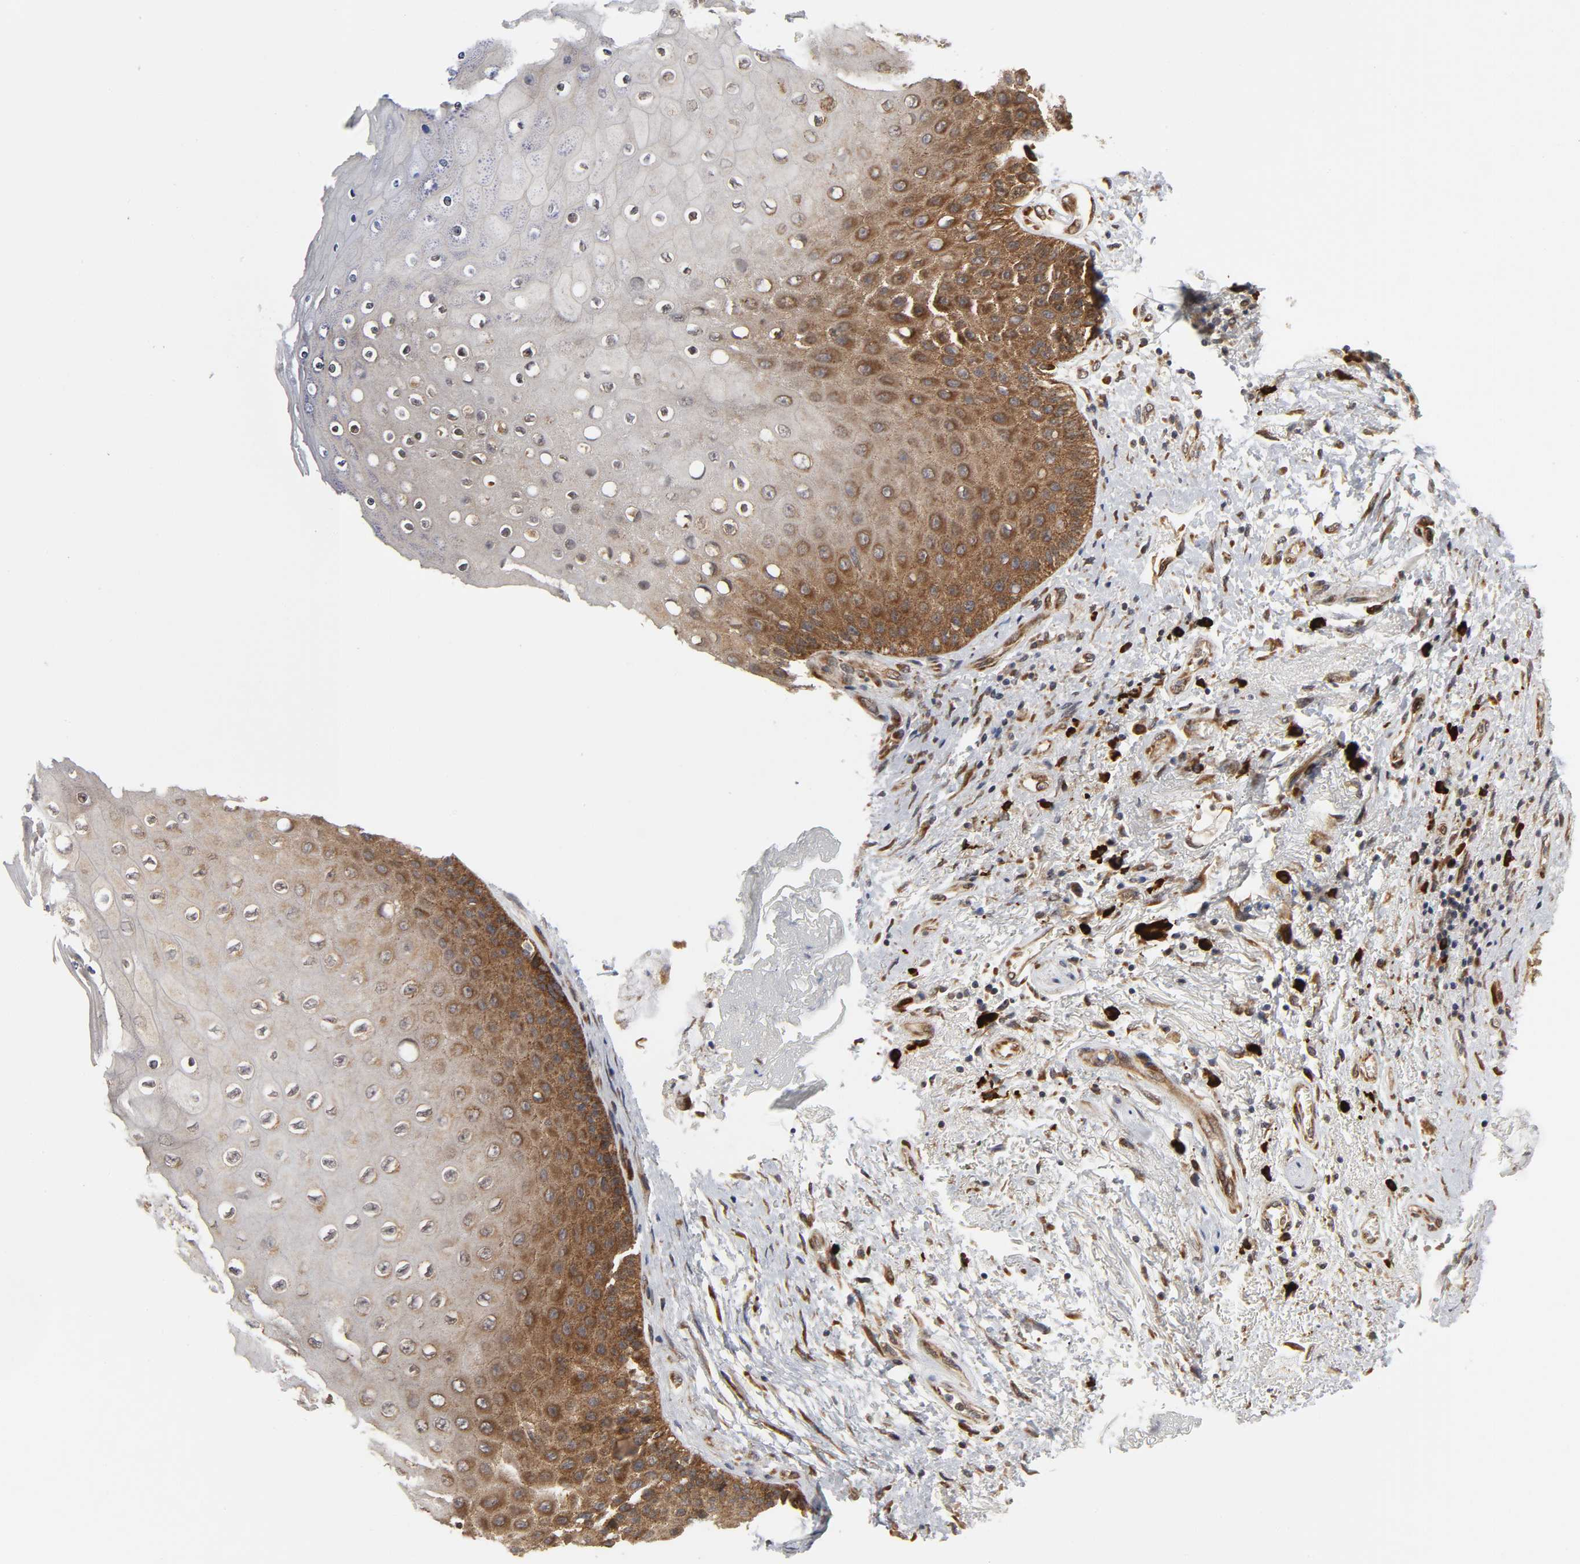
{"staining": {"intensity": "moderate", "quantity": ">75%", "location": "cytoplasmic/membranous"}, "tissue": "skin", "cell_type": "Epidermal cells", "image_type": "normal", "snomed": [{"axis": "morphology", "description": "Normal tissue, NOS"}, {"axis": "topography", "description": "Anal"}], "caption": "Skin stained with DAB immunohistochemistry demonstrates medium levels of moderate cytoplasmic/membranous staining in approximately >75% of epidermal cells. (DAB = brown stain, brightfield microscopy at high magnification).", "gene": "SLC30A9", "patient": {"sex": "female", "age": 46}}